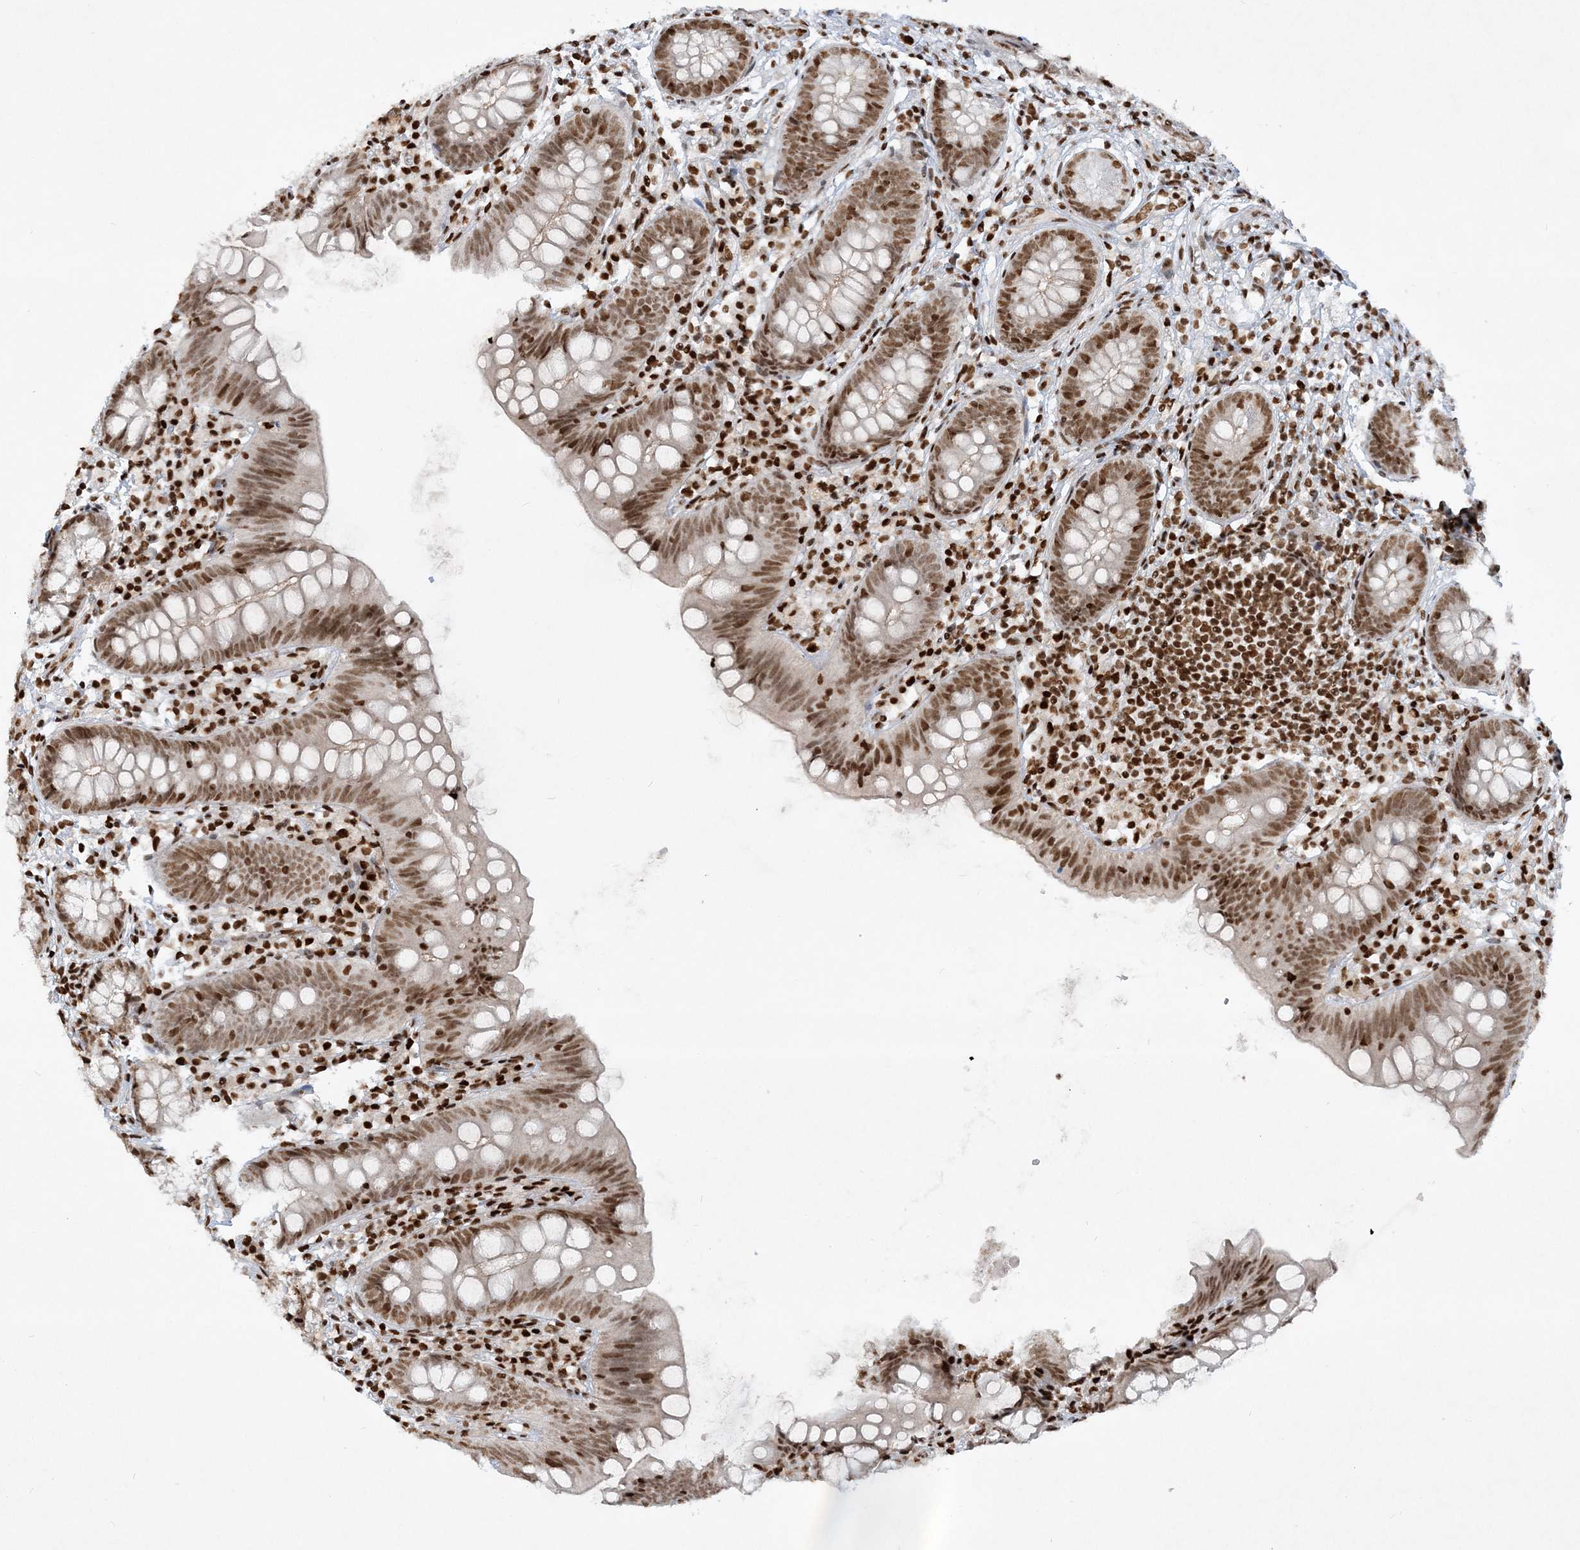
{"staining": {"intensity": "strong", "quantity": ">75%", "location": "nuclear"}, "tissue": "appendix", "cell_type": "Glandular cells", "image_type": "normal", "snomed": [{"axis": "morphology", "description": "Normal tissue, NOS"}, {"axis": "topography", "description": "Appendix"}], "caption": "Human appendix stained with a brown dye exhibits strong nuclear positive staining in approximately >75% of glandular cells.", "gene": "DELE1", "patient": {"sex": "female", "age": 62}}